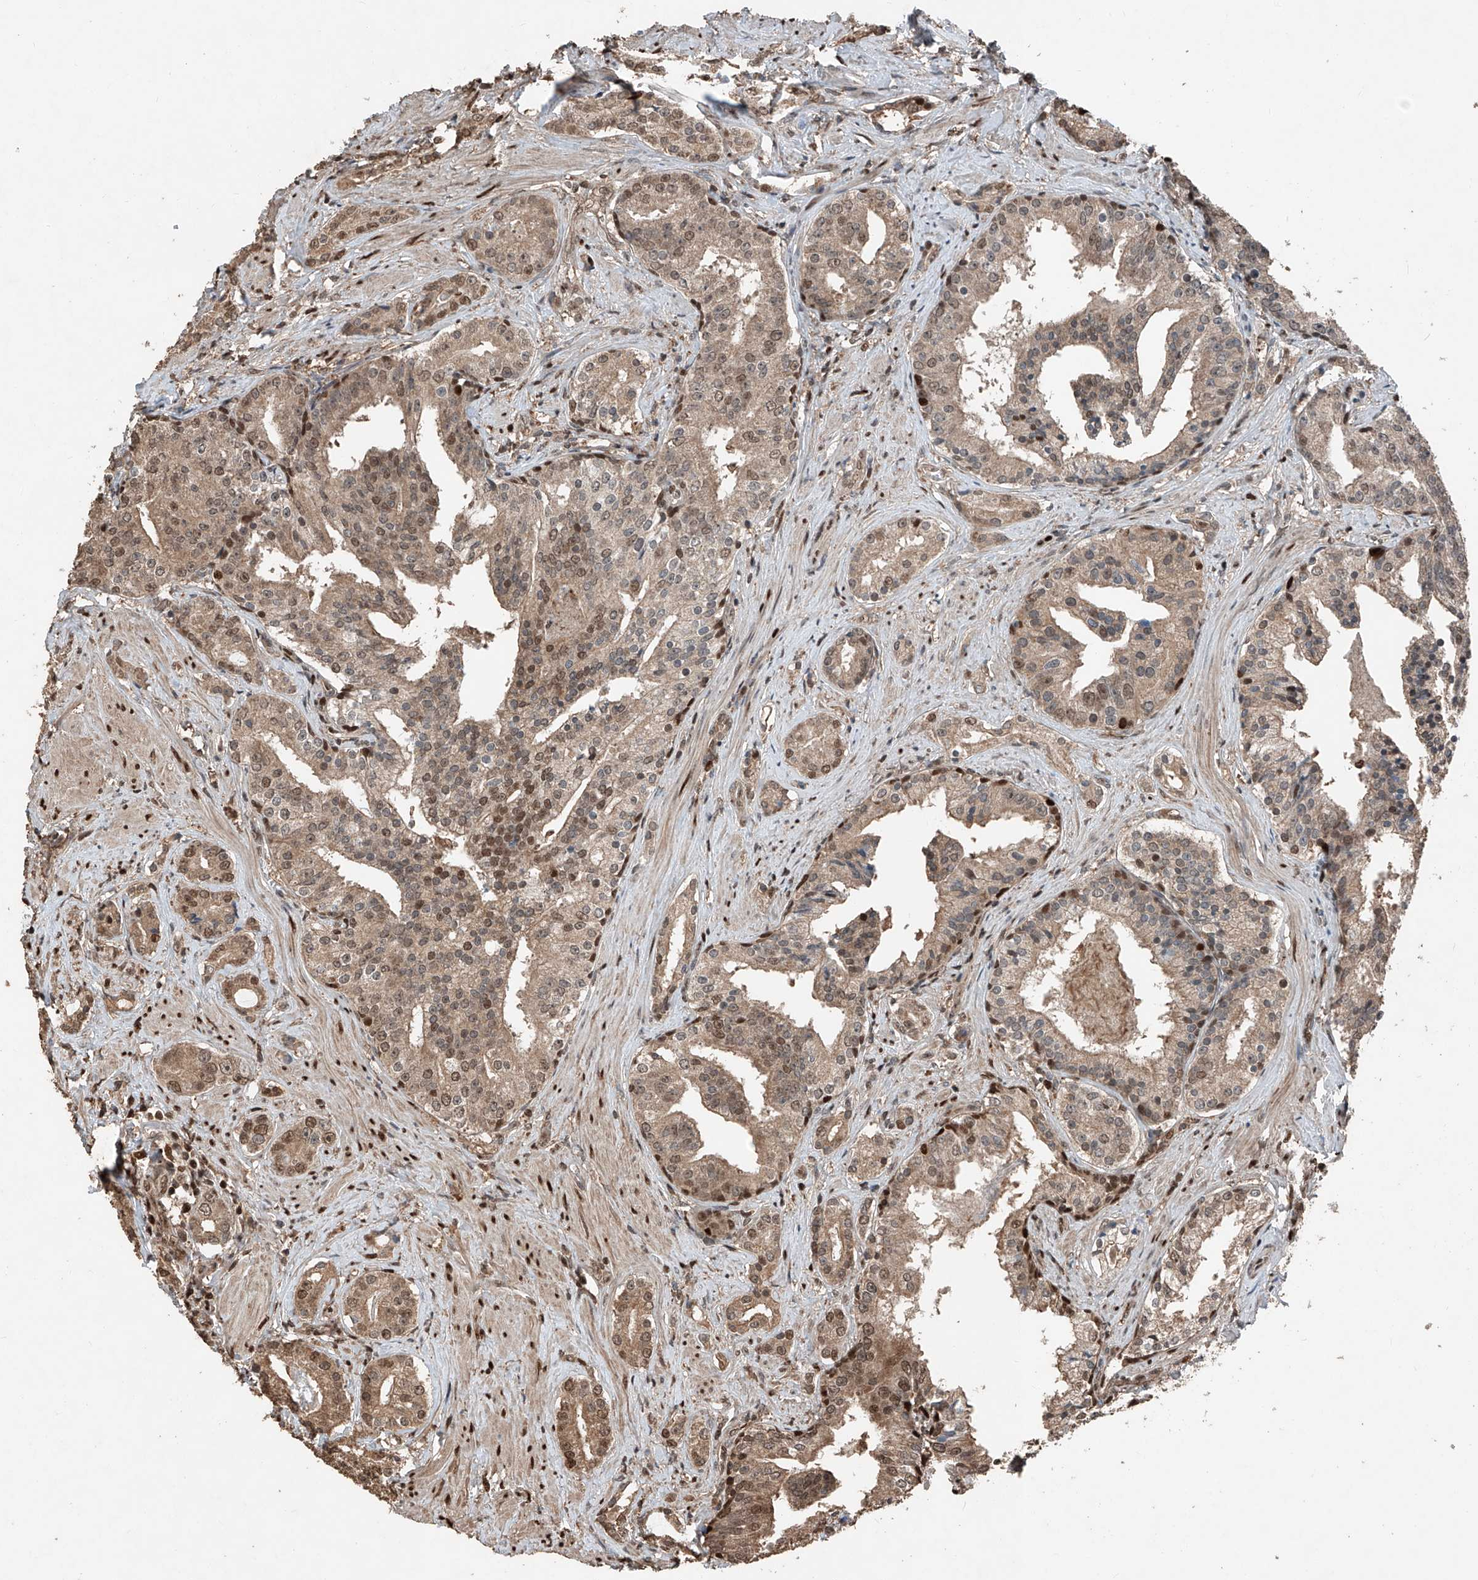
{"staining": {"intensity": "moderate", "quantity": "25%-75%", "location": "cytoplasmic/membranous,nuclear"}, "tissue": "prostate cancer", "cell_type": "Tumor cells", "image_type": "cancer", "snomed": [{"axis": "morphology", "description": "Adenocarcinoma, High grade"}, {"axis": "topography", "description": "Prostate"}], "caption": "An immunohistochemistry (IHC) photomicrograph of neoplastic tissue is shown. Protein staining in brown labels moderate cytoplasmic/membranous and nuclear positivity in prostate cancer (high-grade adenocarcinoma) within tumor cells.", "gene": "RMND1", "patient": {"sex": "male", "age": 58}}